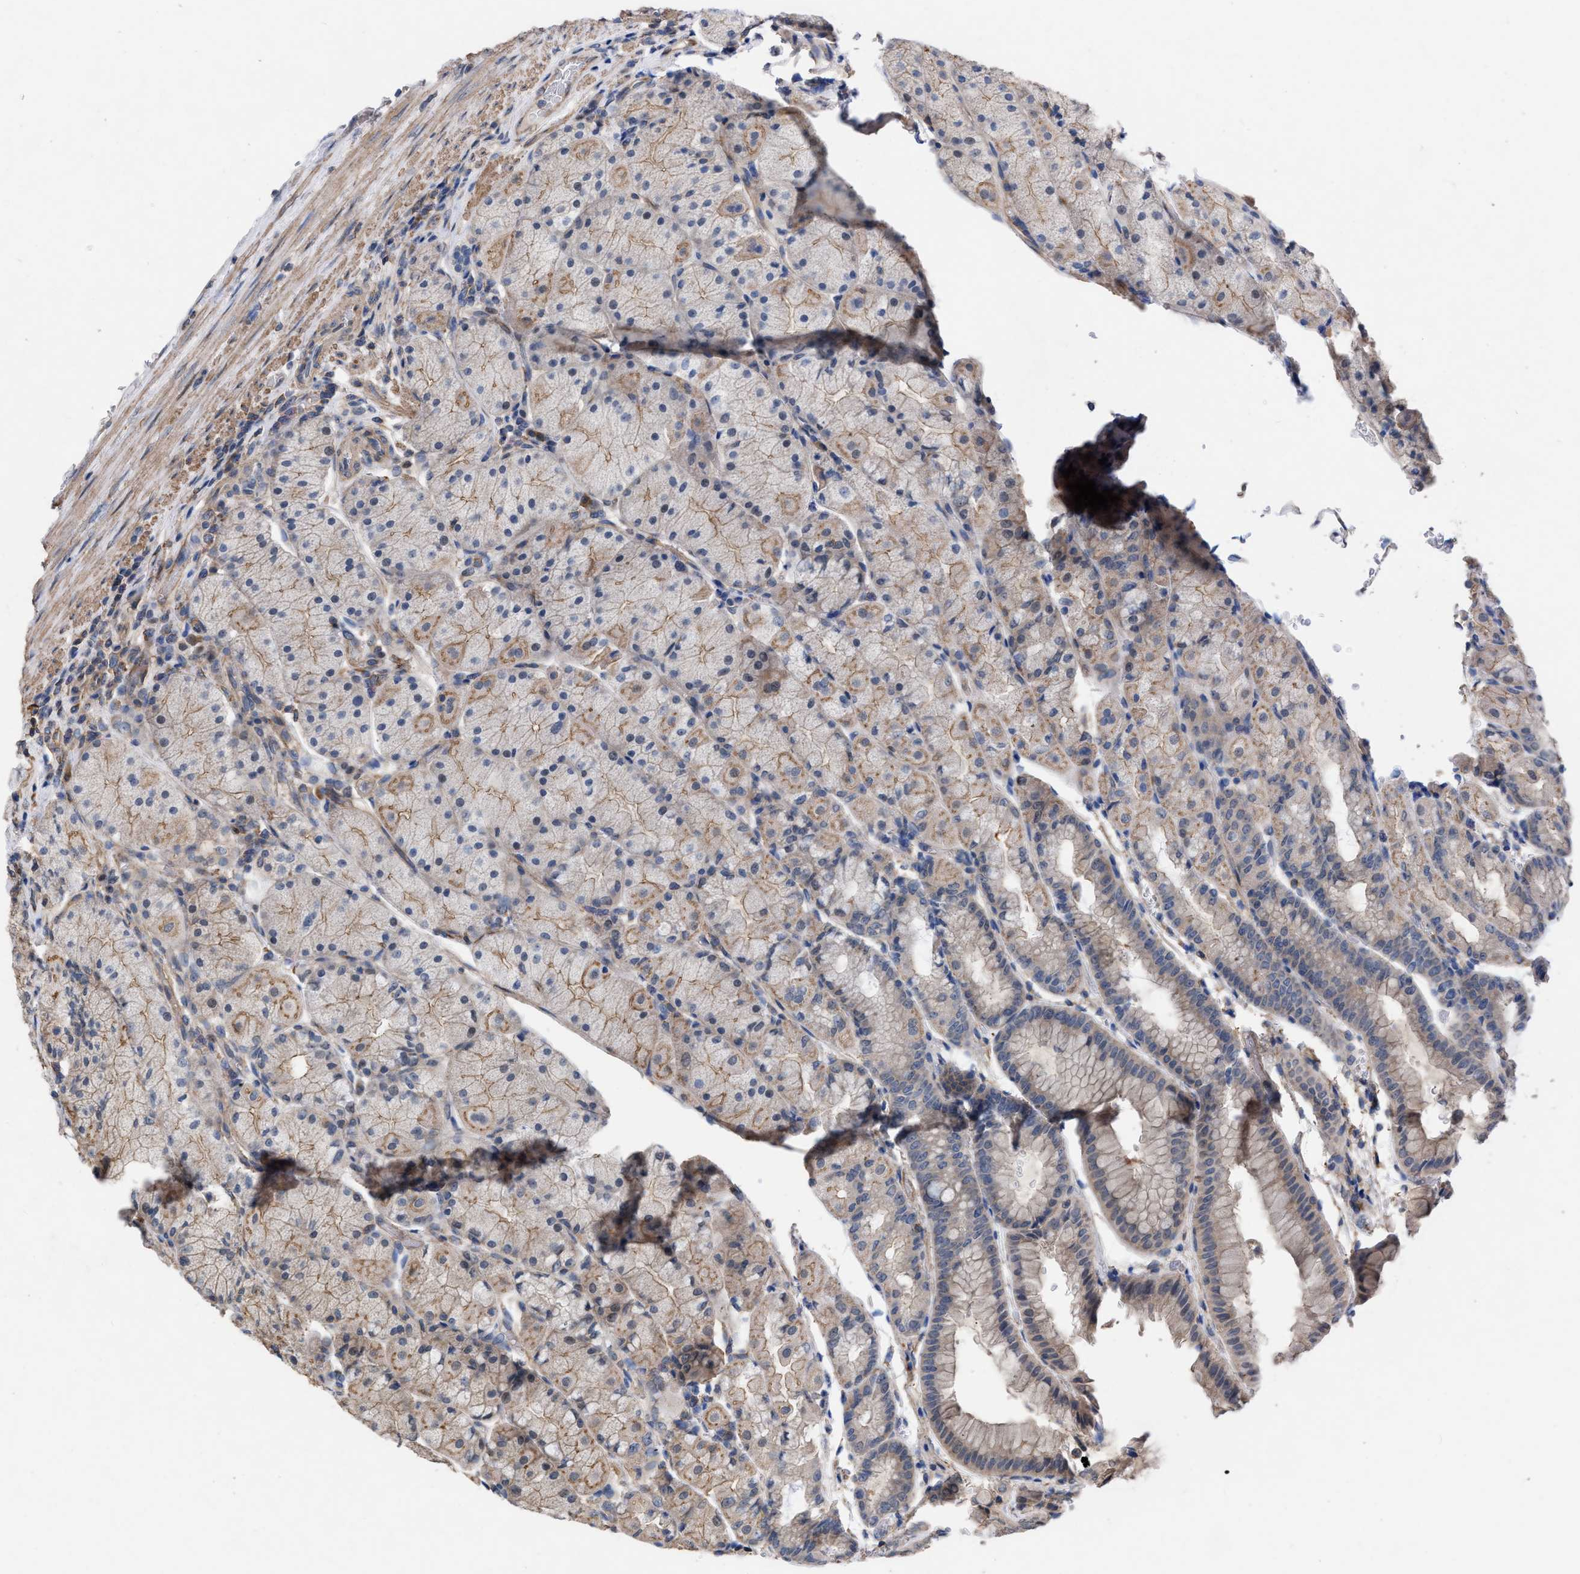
{"staining": {"intensity": "weak", "quantity": "25%-75%", "location": "cytoplasmic/membranous"}, "tissue": "stomach", "cell_type": "Glandular cells", "image_type": "normal", "snomed": [{"axis": "morphology", "description": "Normal tissue, NOS"}, {"axis": "morphology", "description": "Carcinoid, malignant, NOS"}, {"axis": "topography", "description": "Stomach, upper"}], "caption": "Protein expression by IHC reveals weak cytoplasmic/membranous positivity in about 25%-75% of glandular cells in benign stomach.", "gene": "TMEM131", "patient": {"sex": "male", "age": 39}}